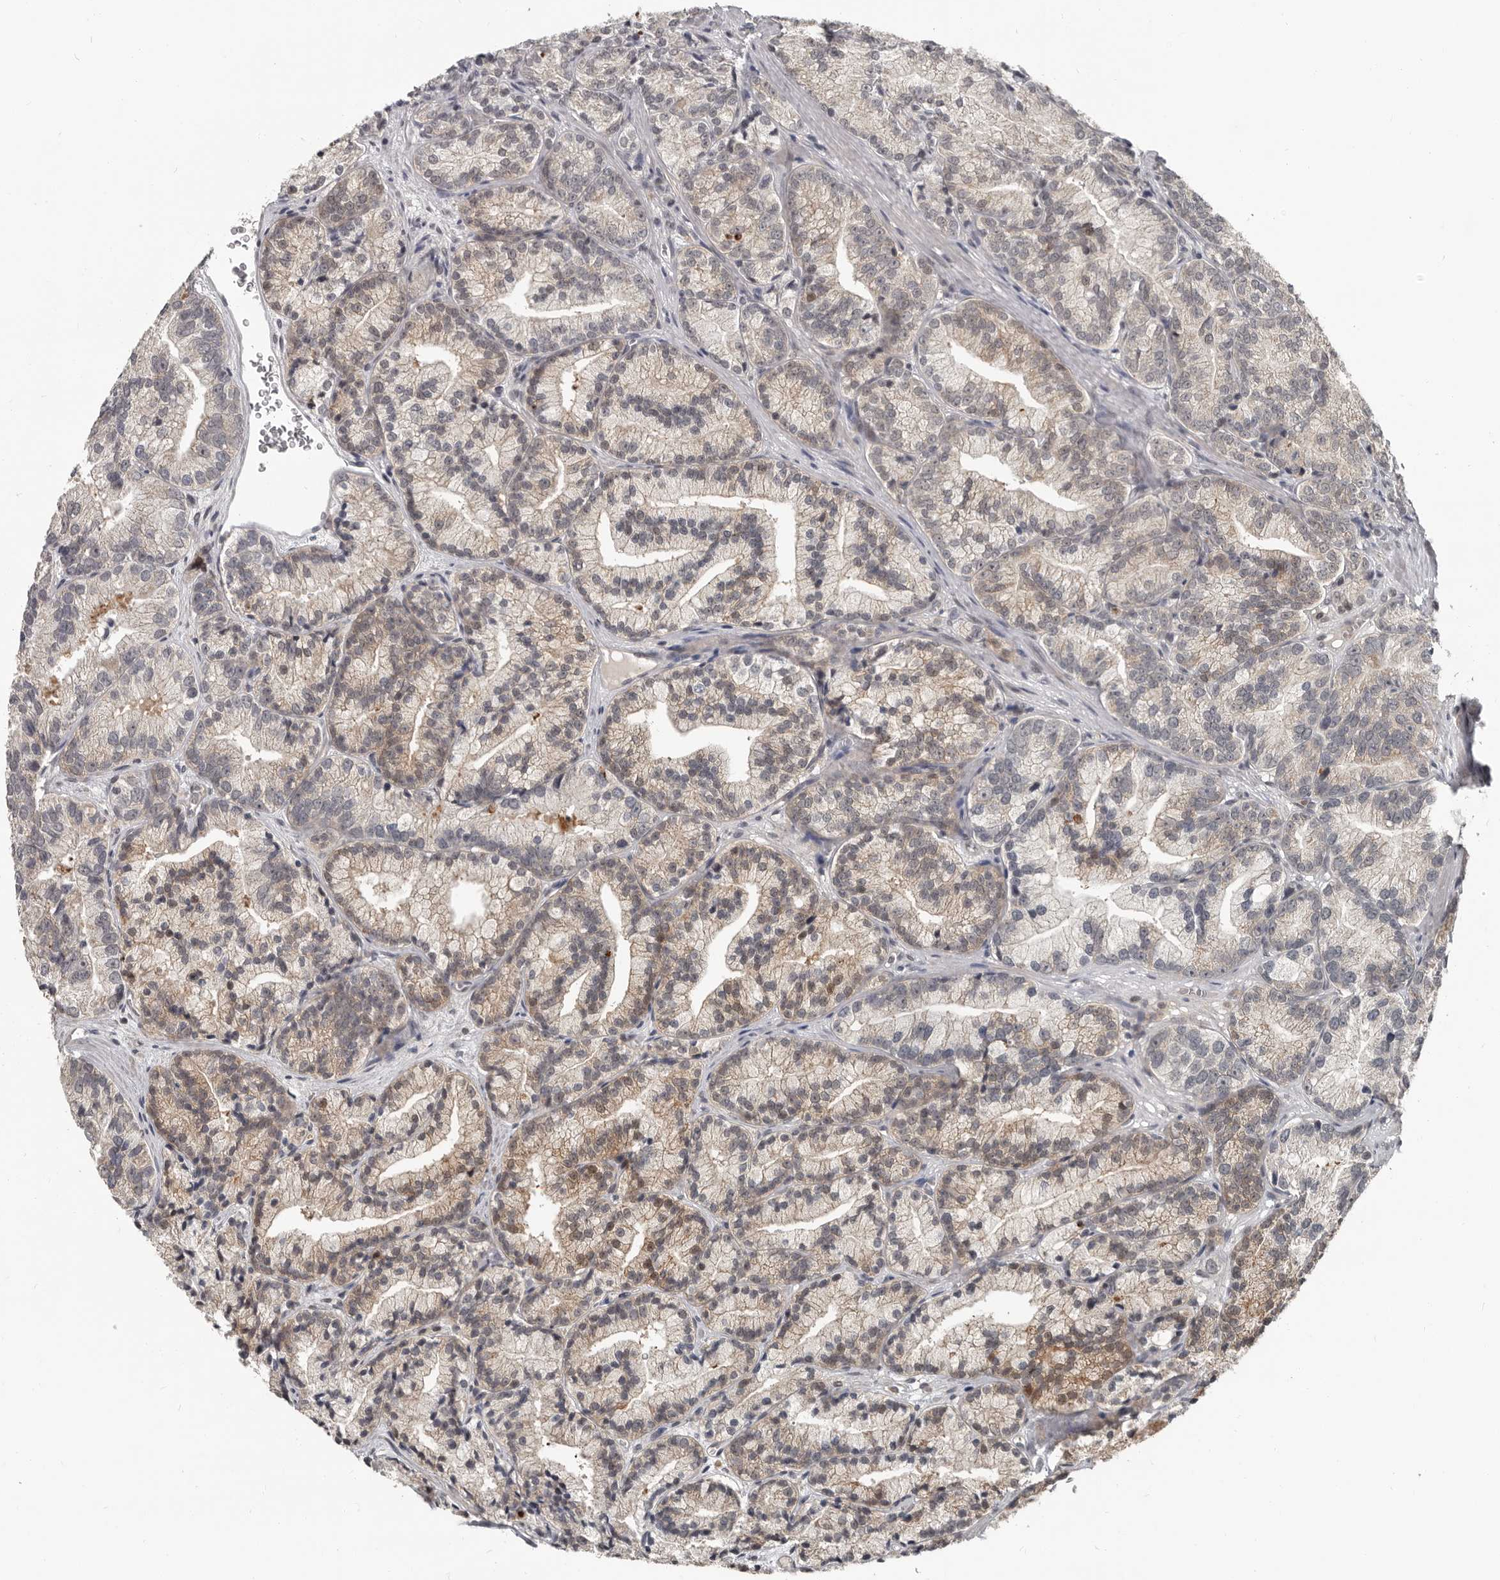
{"staining": {"intensity": "weak", "quantity": "25%-75%", "location": "cytoplasmic/membranous"}, "tissue": "prostate cancer", "cell_type": "Tumor cells", "image_type": "cancer", "snomed": [{"axis": "morphology", "description": "Adenocarcinoma, Low grade"}, {"axis": "topography", "description": "Prostate"}], "caption": "The immunohistochemical stain shows weak cytoplasmic/membranous expression in tumor cells of prostate low-grade adenocarcinoma tissue. (Brightfield microscopy of DAB IHC at high magnification).", "gene": "APOL6", "patient": {"sex": "male", "age": 89}}